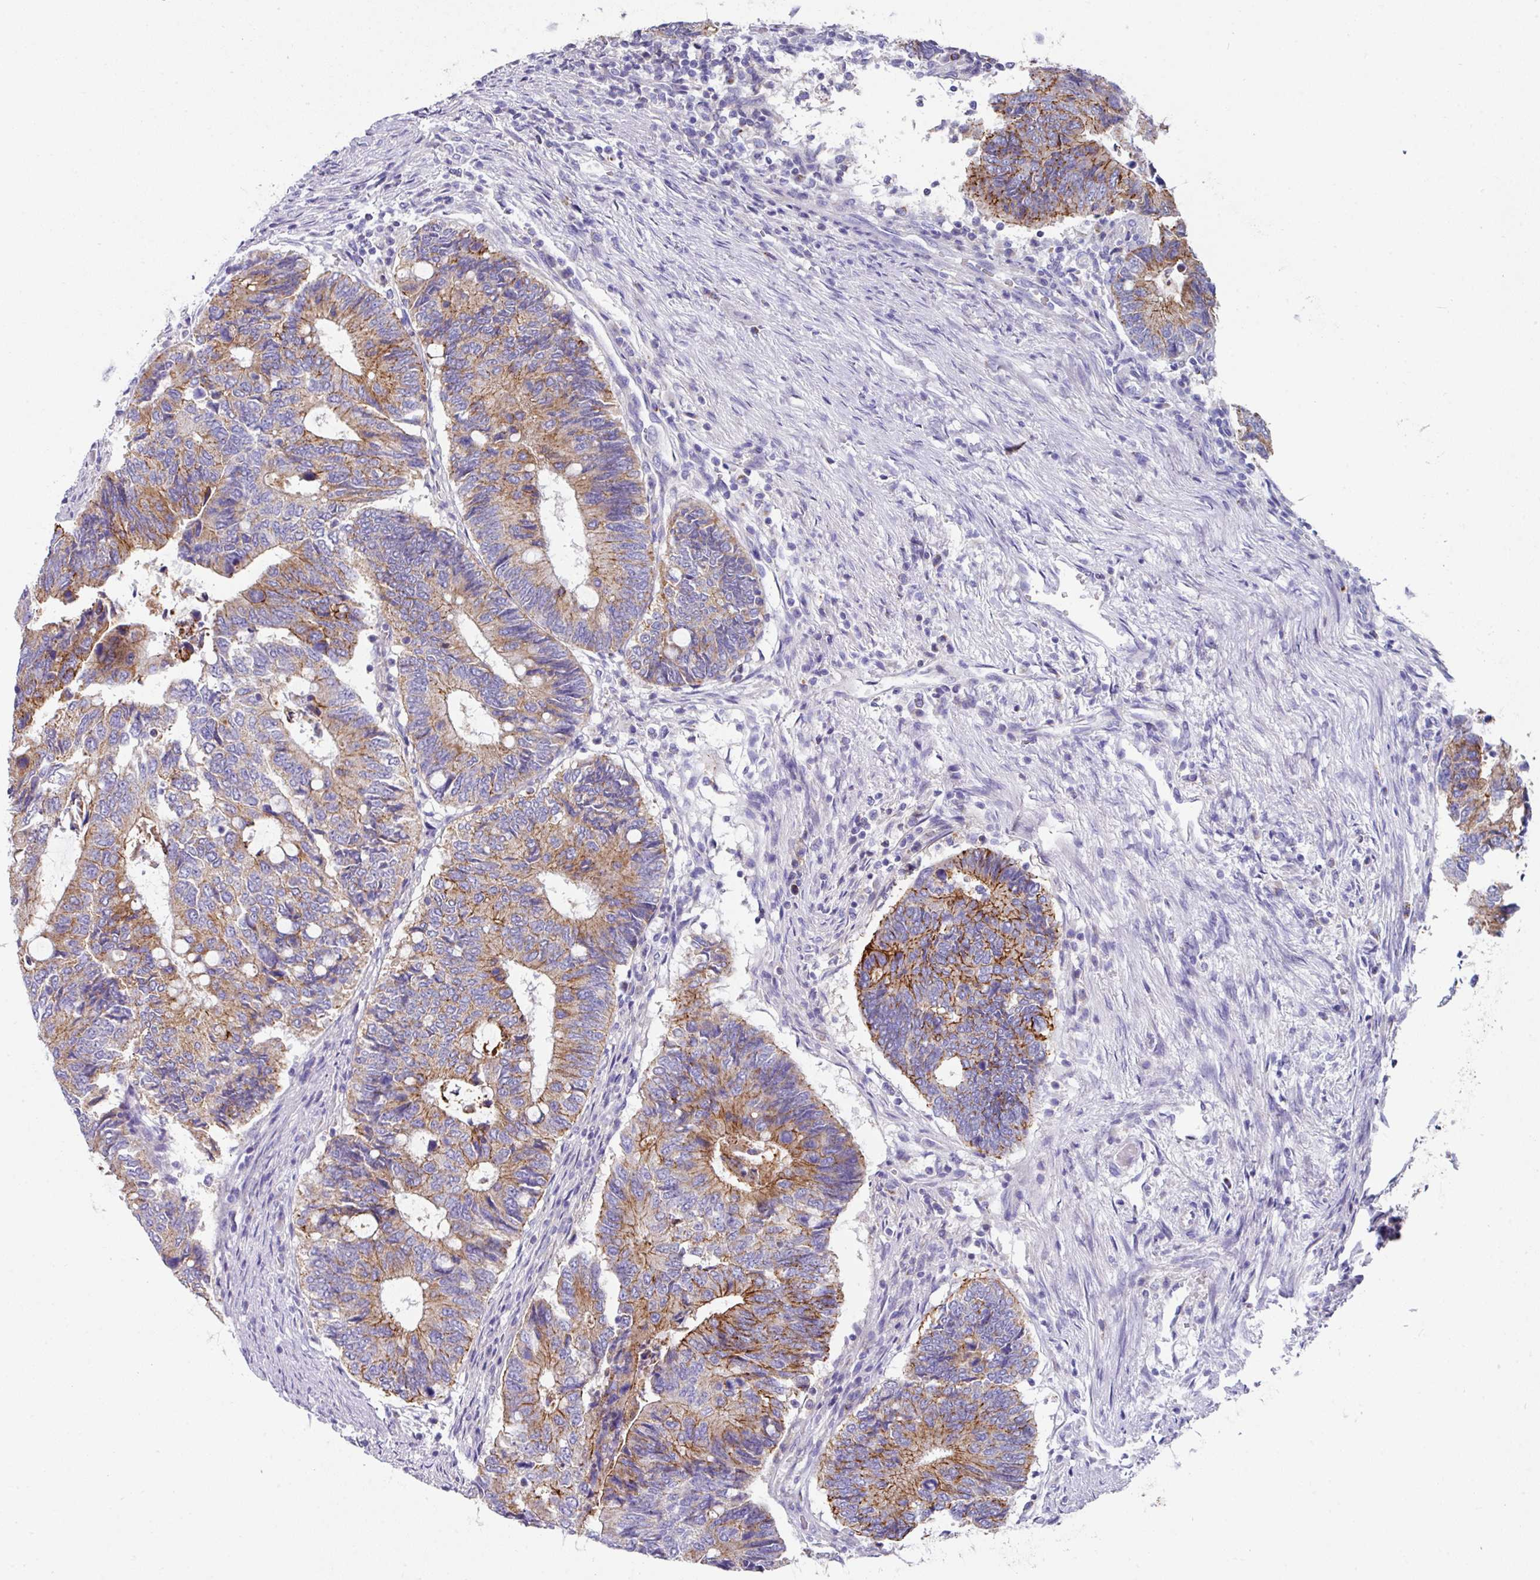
{"staining": {"intensity": "moderate", "quantity": "25%-75%", "location": "cytoplasmic/membranous"}, "tissue": "colorectal cancer", "cell_type": "Tumor cells", "image_type": "cancer", "snomed": [{"axis": "morphology", "description": "Adenocarcinoma, NOS"}, {"axis": "topography", "description": "Colon"}], "caption": "Immunohistochemistry (IHC) photomicrograph of neoplastic tissue: colorectal adenocarcinoma stained using immunohistochemistry reveals medium levels of moderate protein expression localized specifically in the cytoplasmic/membranous of tumor cells, appearing as a cytoplasmic/membranous brown color.", "gene": "CLDN1", "patient": {"sex": "male", "age": 87}}